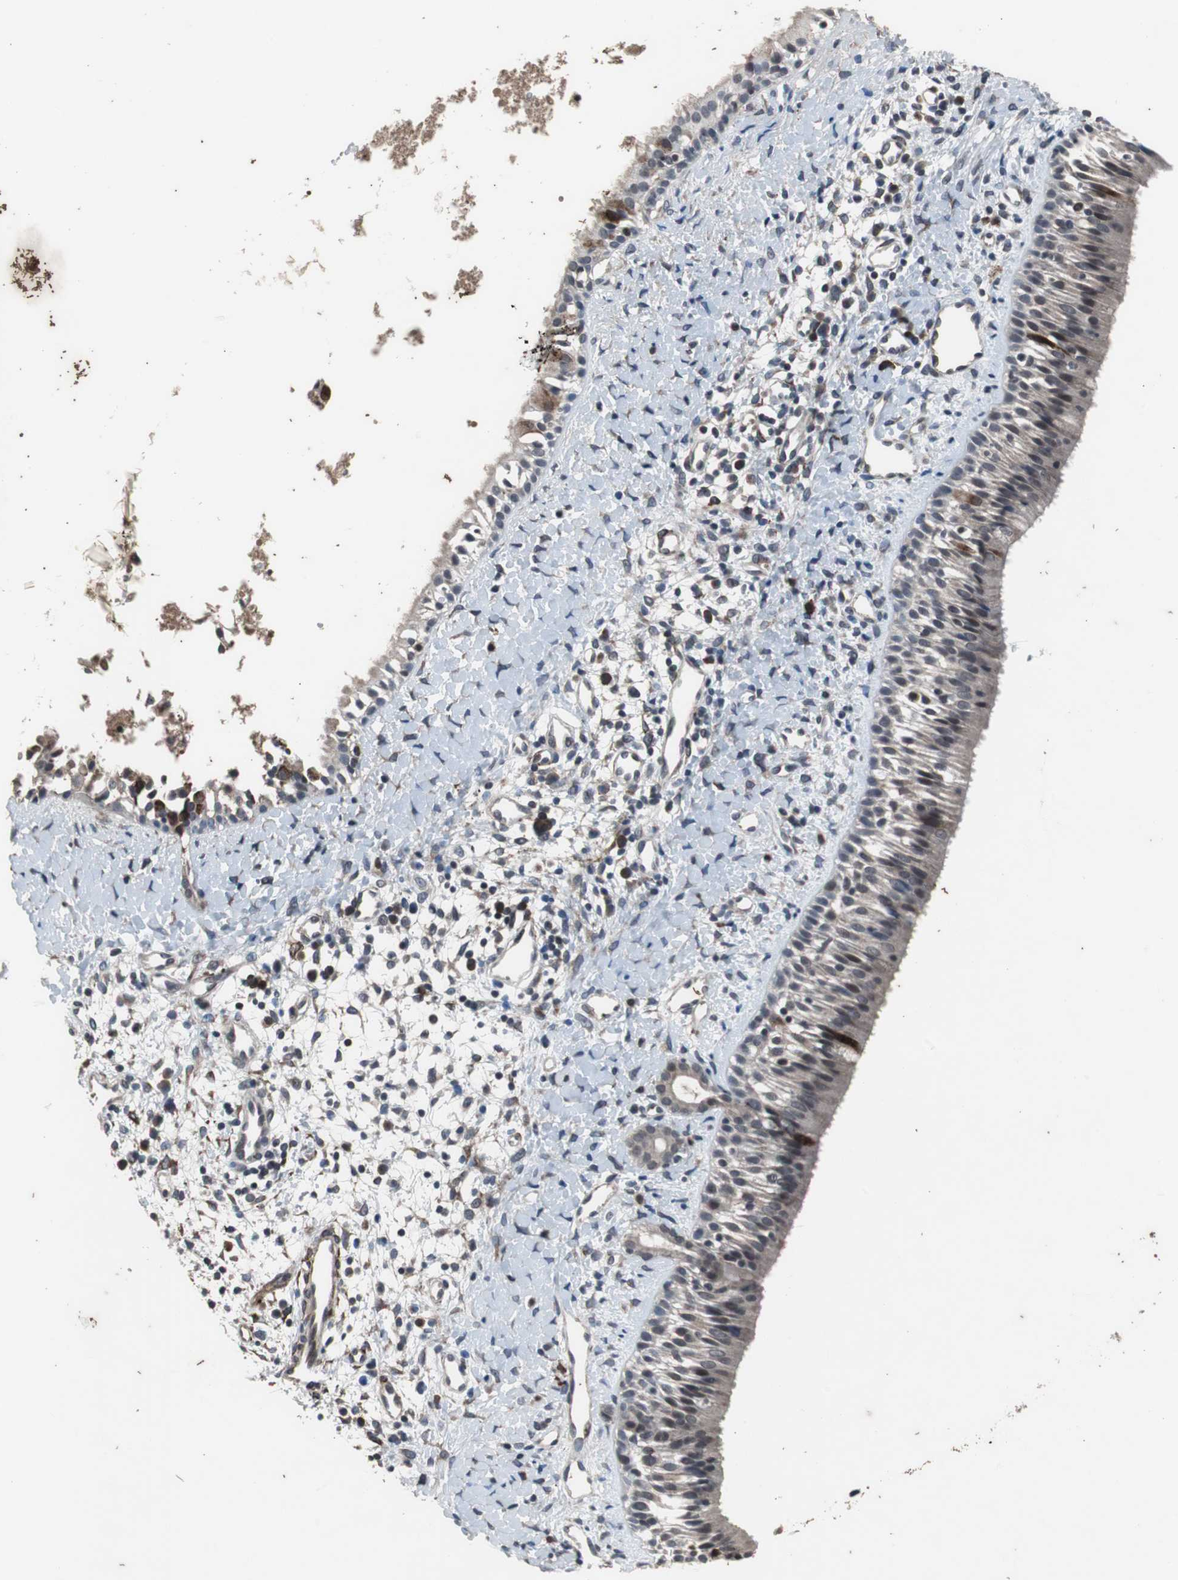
{"staining": {"intensity": "weak", "quantity": ">75%", "location": "cytoplasmic/membranous"}, "tissue": "nasopharynx", "cell_type": "Respiratory epithelial cells", "image_type": "normal", "snomed": [{"axis": "morphology", "description": "Normal tissue, NOS"}, {"axis": "topography", "description": "Nasopharynx"}], "caption": "The image exhibits staining of normal nasopharynx, revealing weak cytoplasmic/membranous protein positivity (brown color) within respiratory epithelial cells.", "gene": "CRADD", "patient": {"sex": "male", "age": 22}}